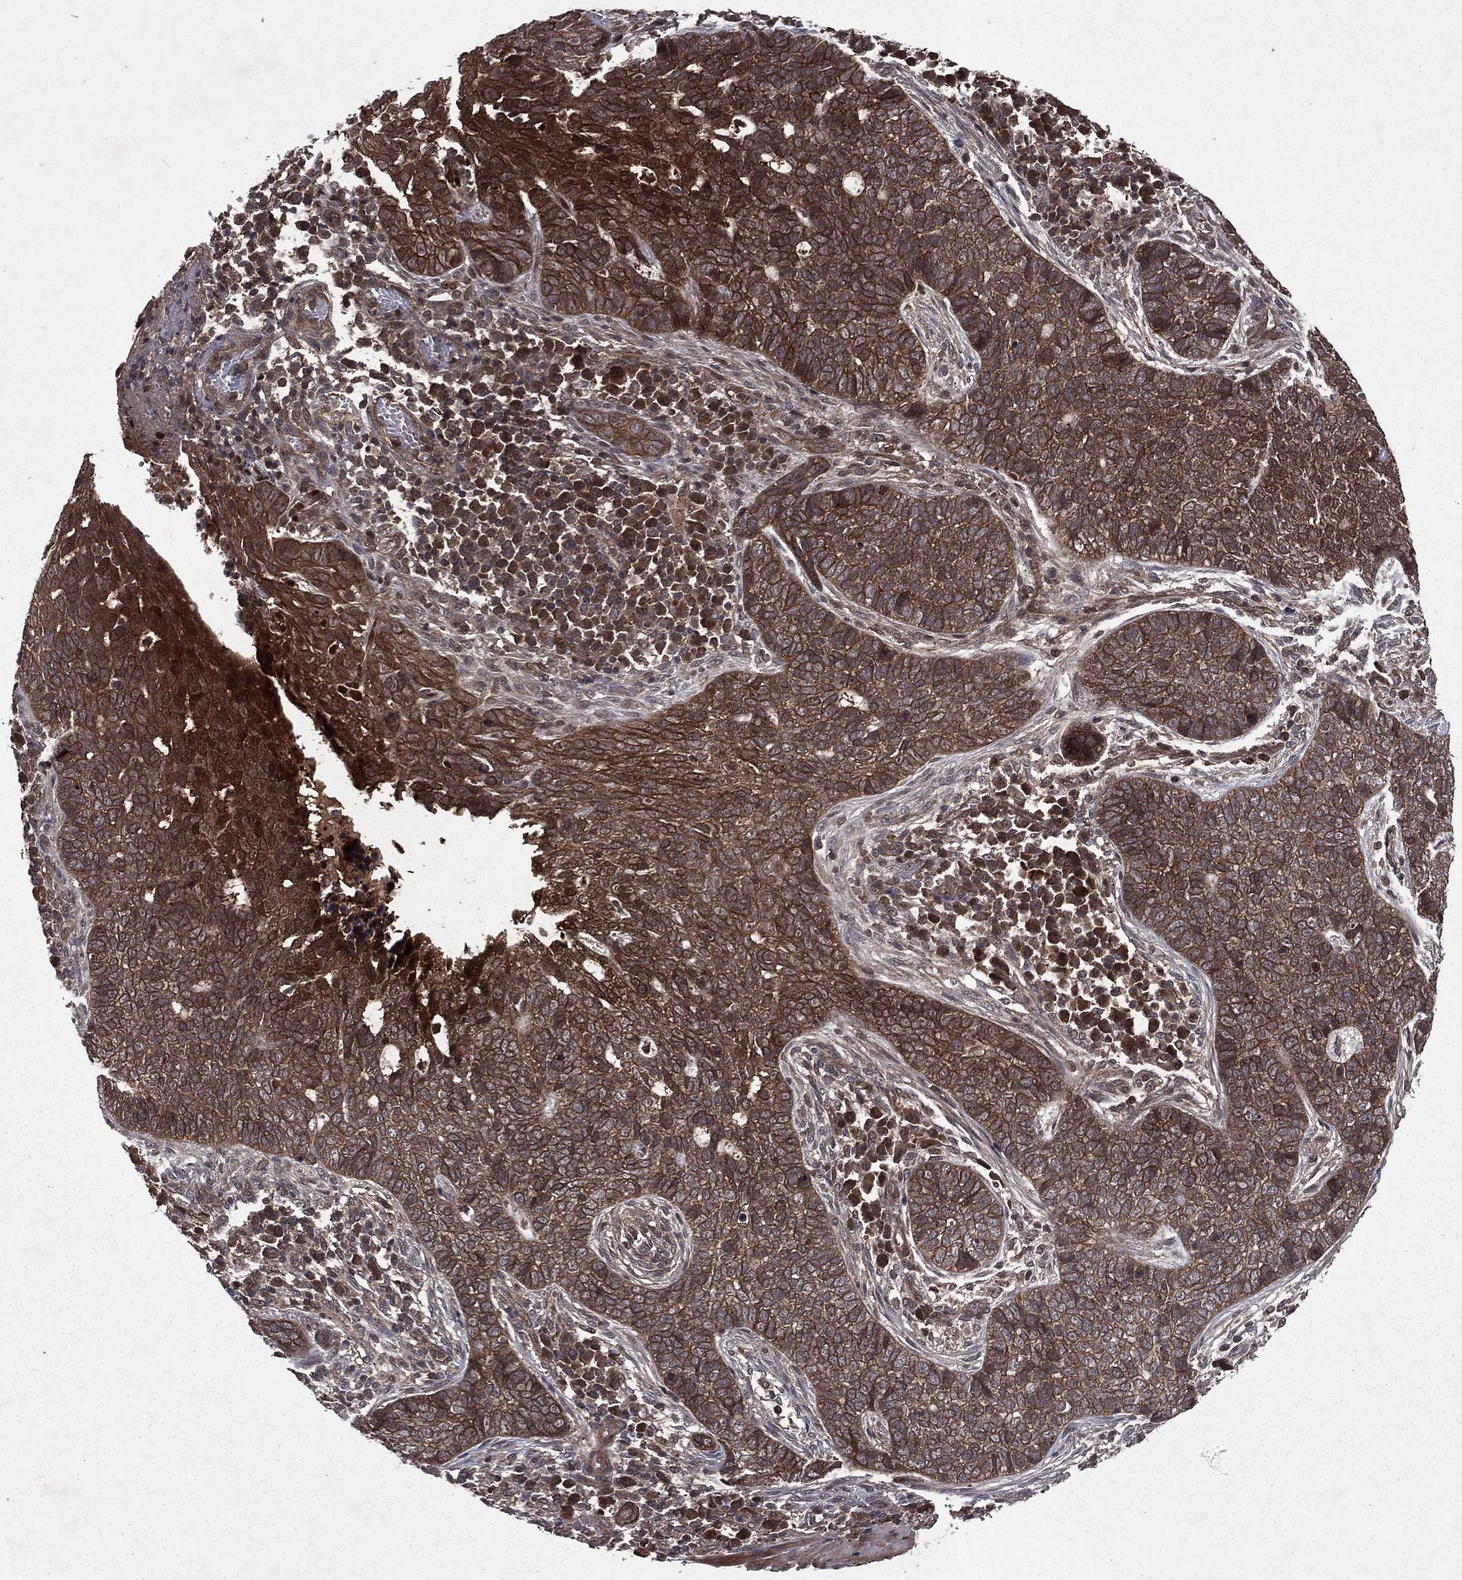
{"staining": {"intensity": "moderate", "quantity": "25%-75%", "location": "cytoplasmic/membranous"}, "tissue": "skin cancer", "cell_type": "Tumor cells", "image_type": "cancer", "snomed": [{"axis": "morphology", "description": "Basal cell carcinoma"}, {"axis": "topography", "description": "Skin"}], "caption": "Protein analysis of skin cancer (basal cell carcinoma) tissue exhibits moderate cytoplasmic/membranous positivity in about 25%-75% of tumor cells. (DAB (3,3'-diaminobenzidine) = brown stain, brightfield microscopy at high magnification).", "gene": "FGD1", "patient": {"sex": "female", "age": 69}}